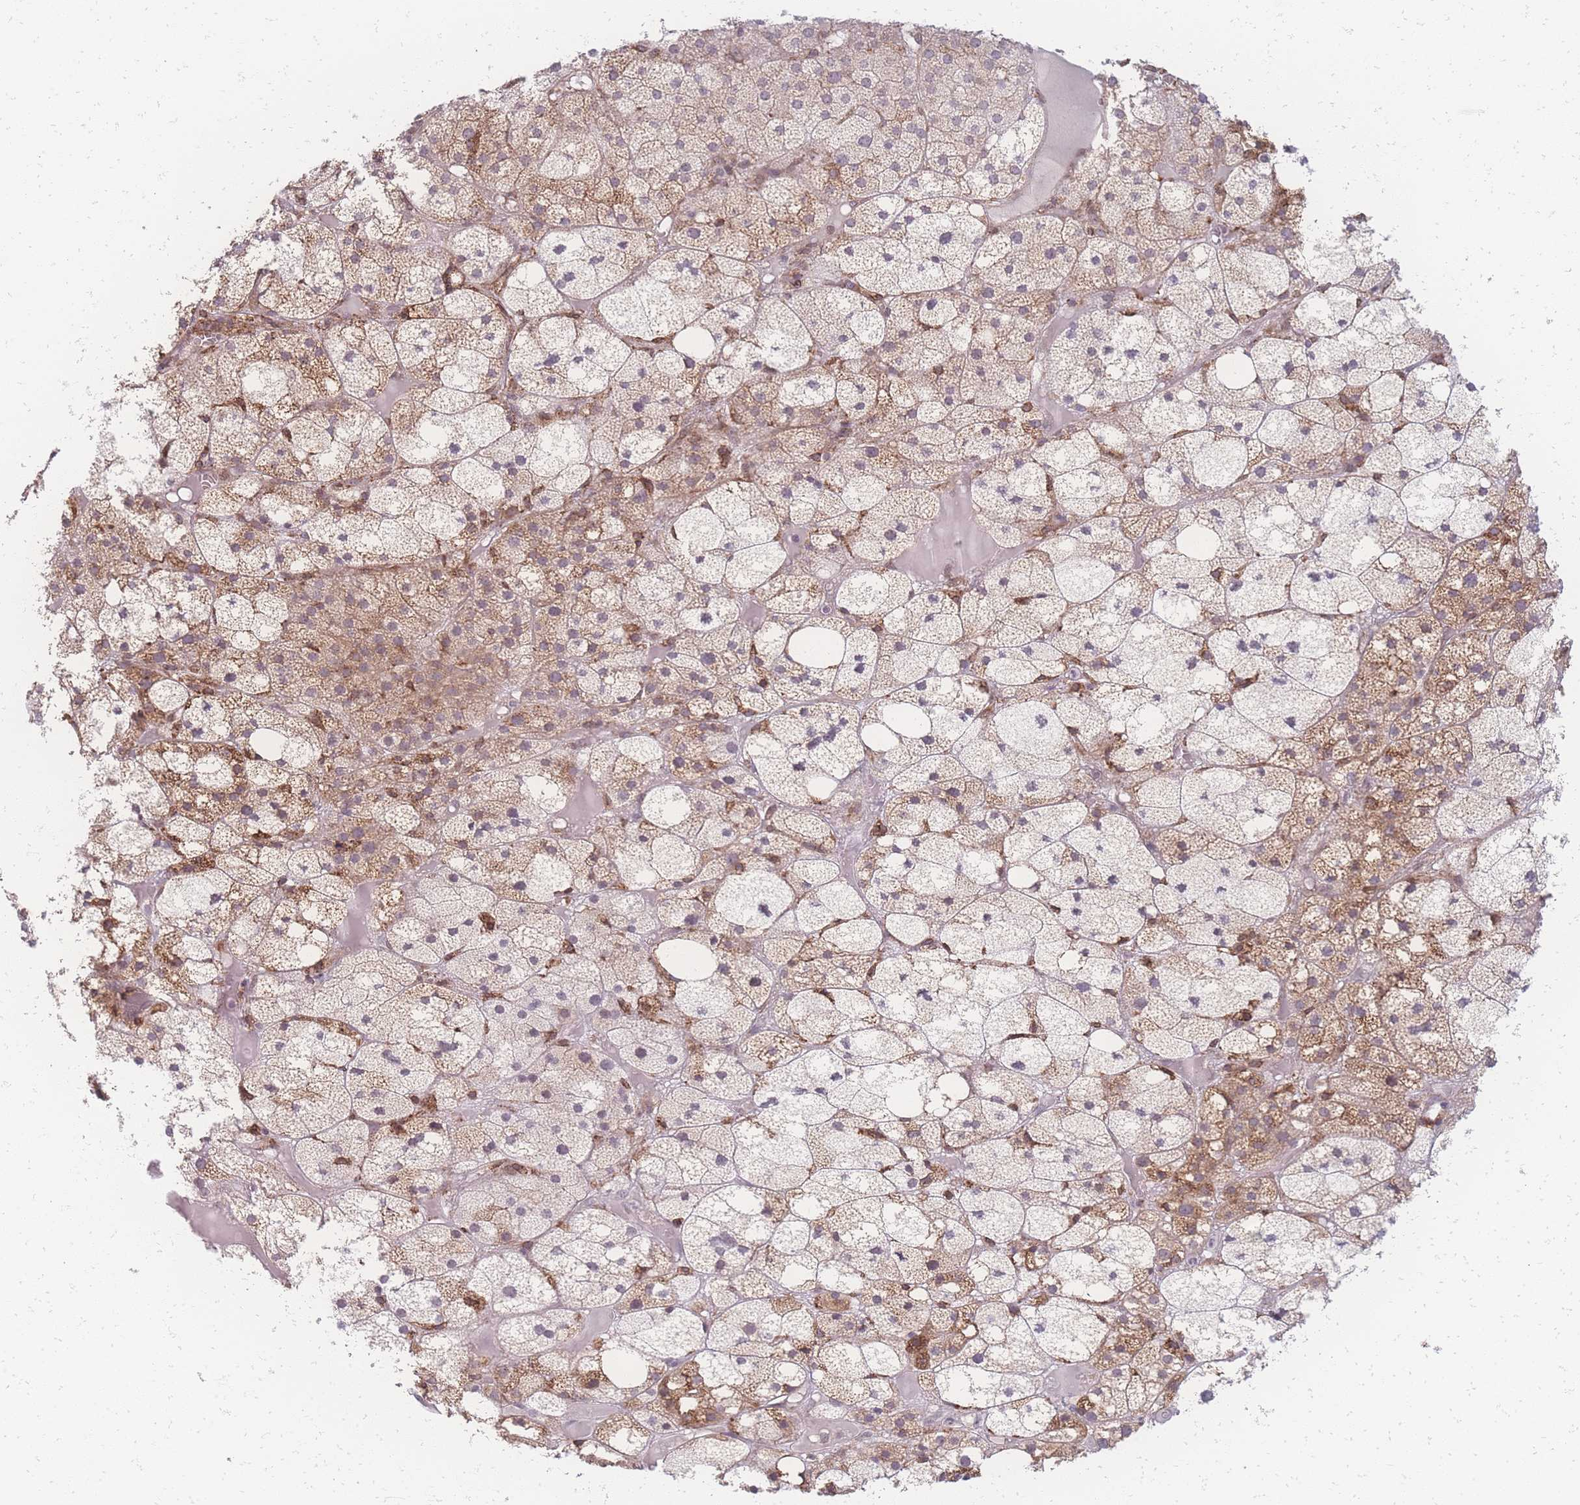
{"staining": {"intensity": "moderate", "quantity": "<25%", "location": "cytoplasmic/membranous,nuclear"}, "tissue": "adrenal gland", "cell_type": "Glandular cells", "image_type": "normal", "snomed": [{"axis": "morphology", "description": "Normal tissue, NOS"}, {"axis": "topography", "description": "Adrenal gland"}], "caption": "A brown stain labels moderate cytoplasmic/membranous,nuclear positivity of a protein in glandular cells of unremarkable human adrenal gland. Ihc stains the protein in brown and the nuclei are stained blue.", "gene": "ZC3H13", "patient": {"sex": "female", "age": 61}}